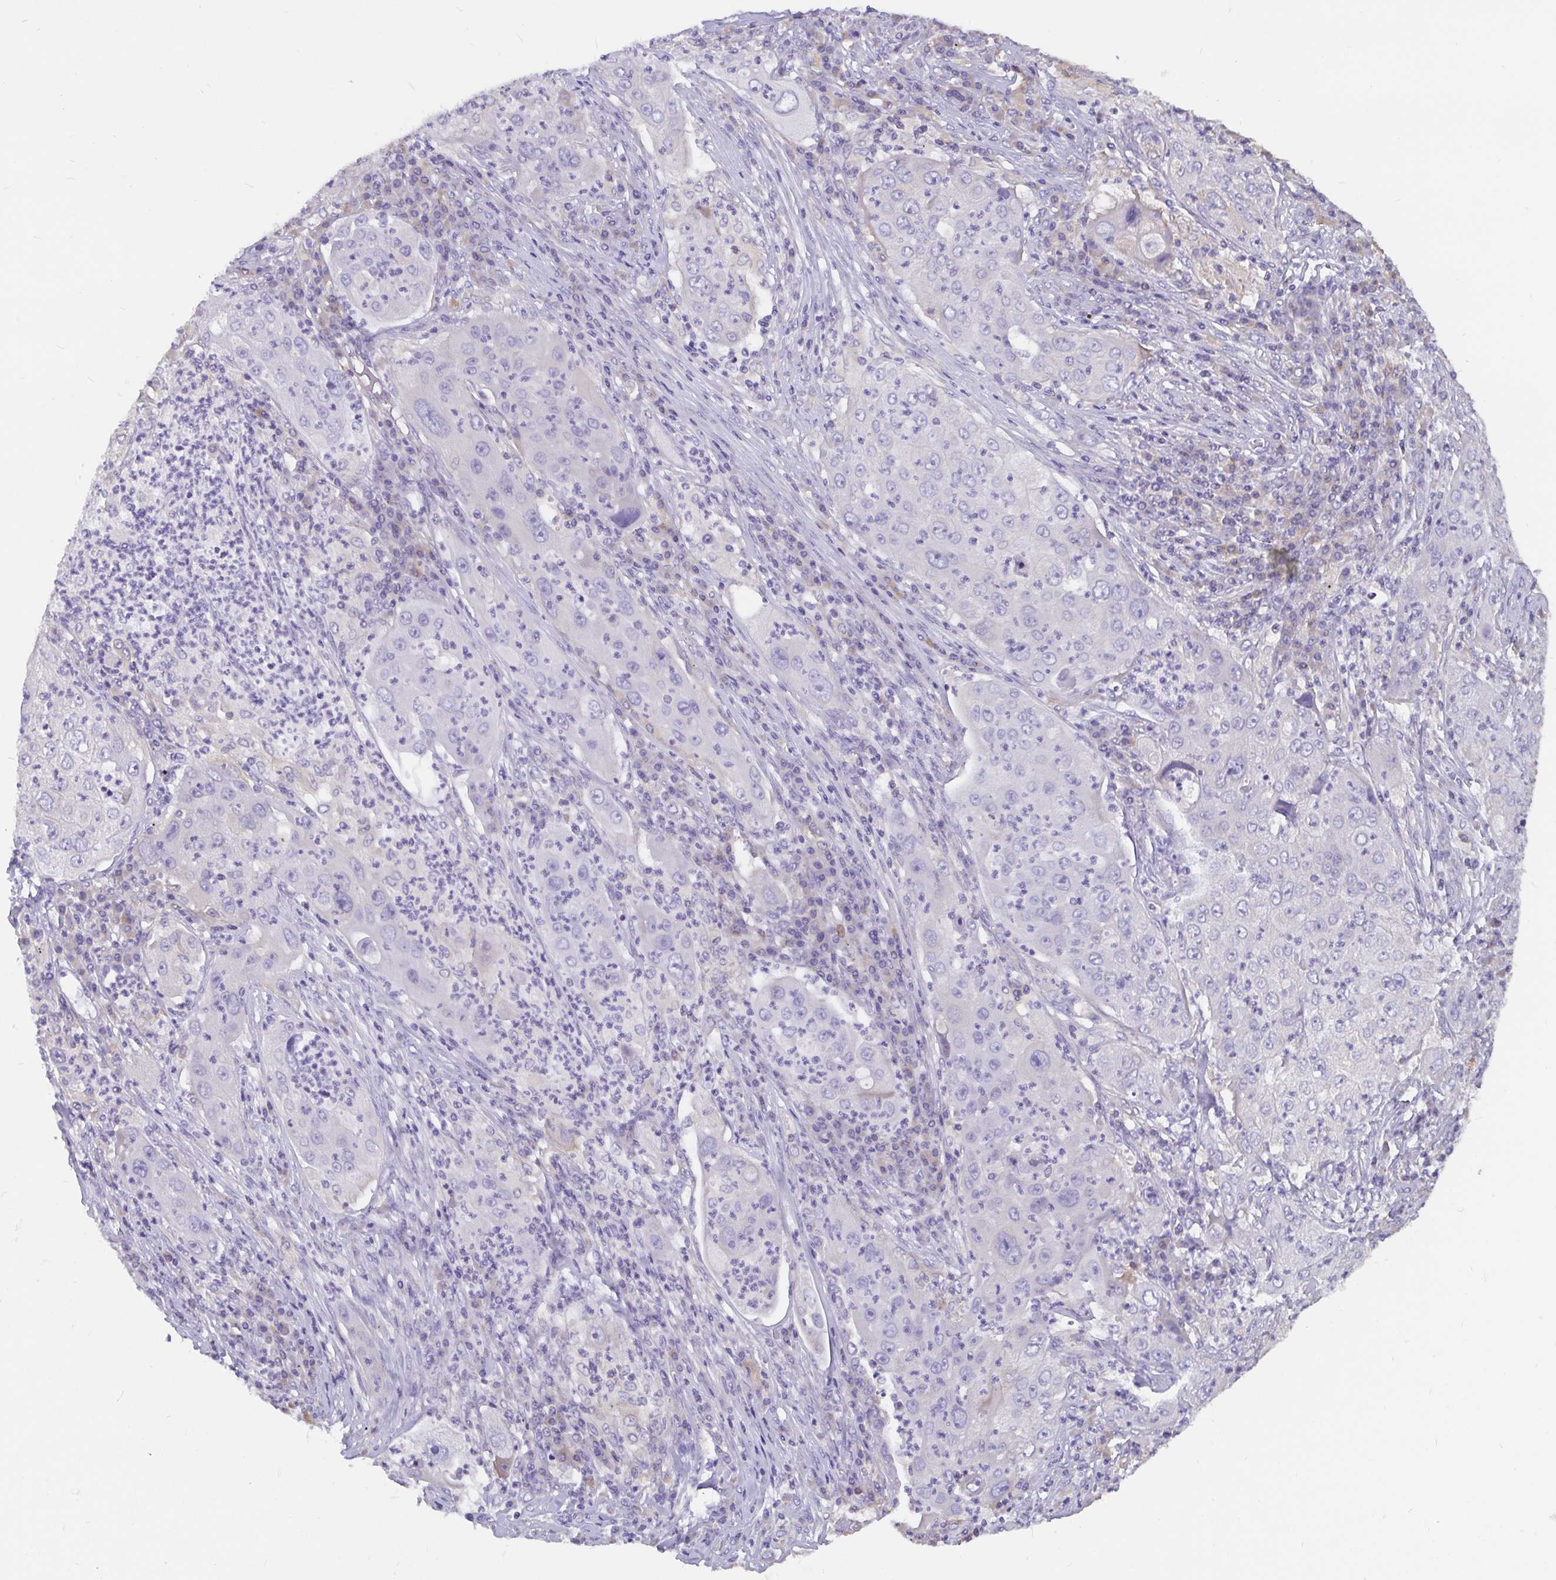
{"staining": {"intensity": "negative", "quantity": "none", "location": "none"}, "tissue": "lung cancer", "cell_type": "Tumor cells", "image_type": "cancer", "snomed": [{"axis": "morphology", "description": "Squamous cell carcinoma, NOS"}, {"axis": "topography", "description": "Lung"}], "caption": "A high-resolution image shows immunohistochemistry staining of lung cancer, which exhibits no significant expression in tumor cells.", "gene": "ADAMTS6", "patient": {"sex": "female", "age": 59}}